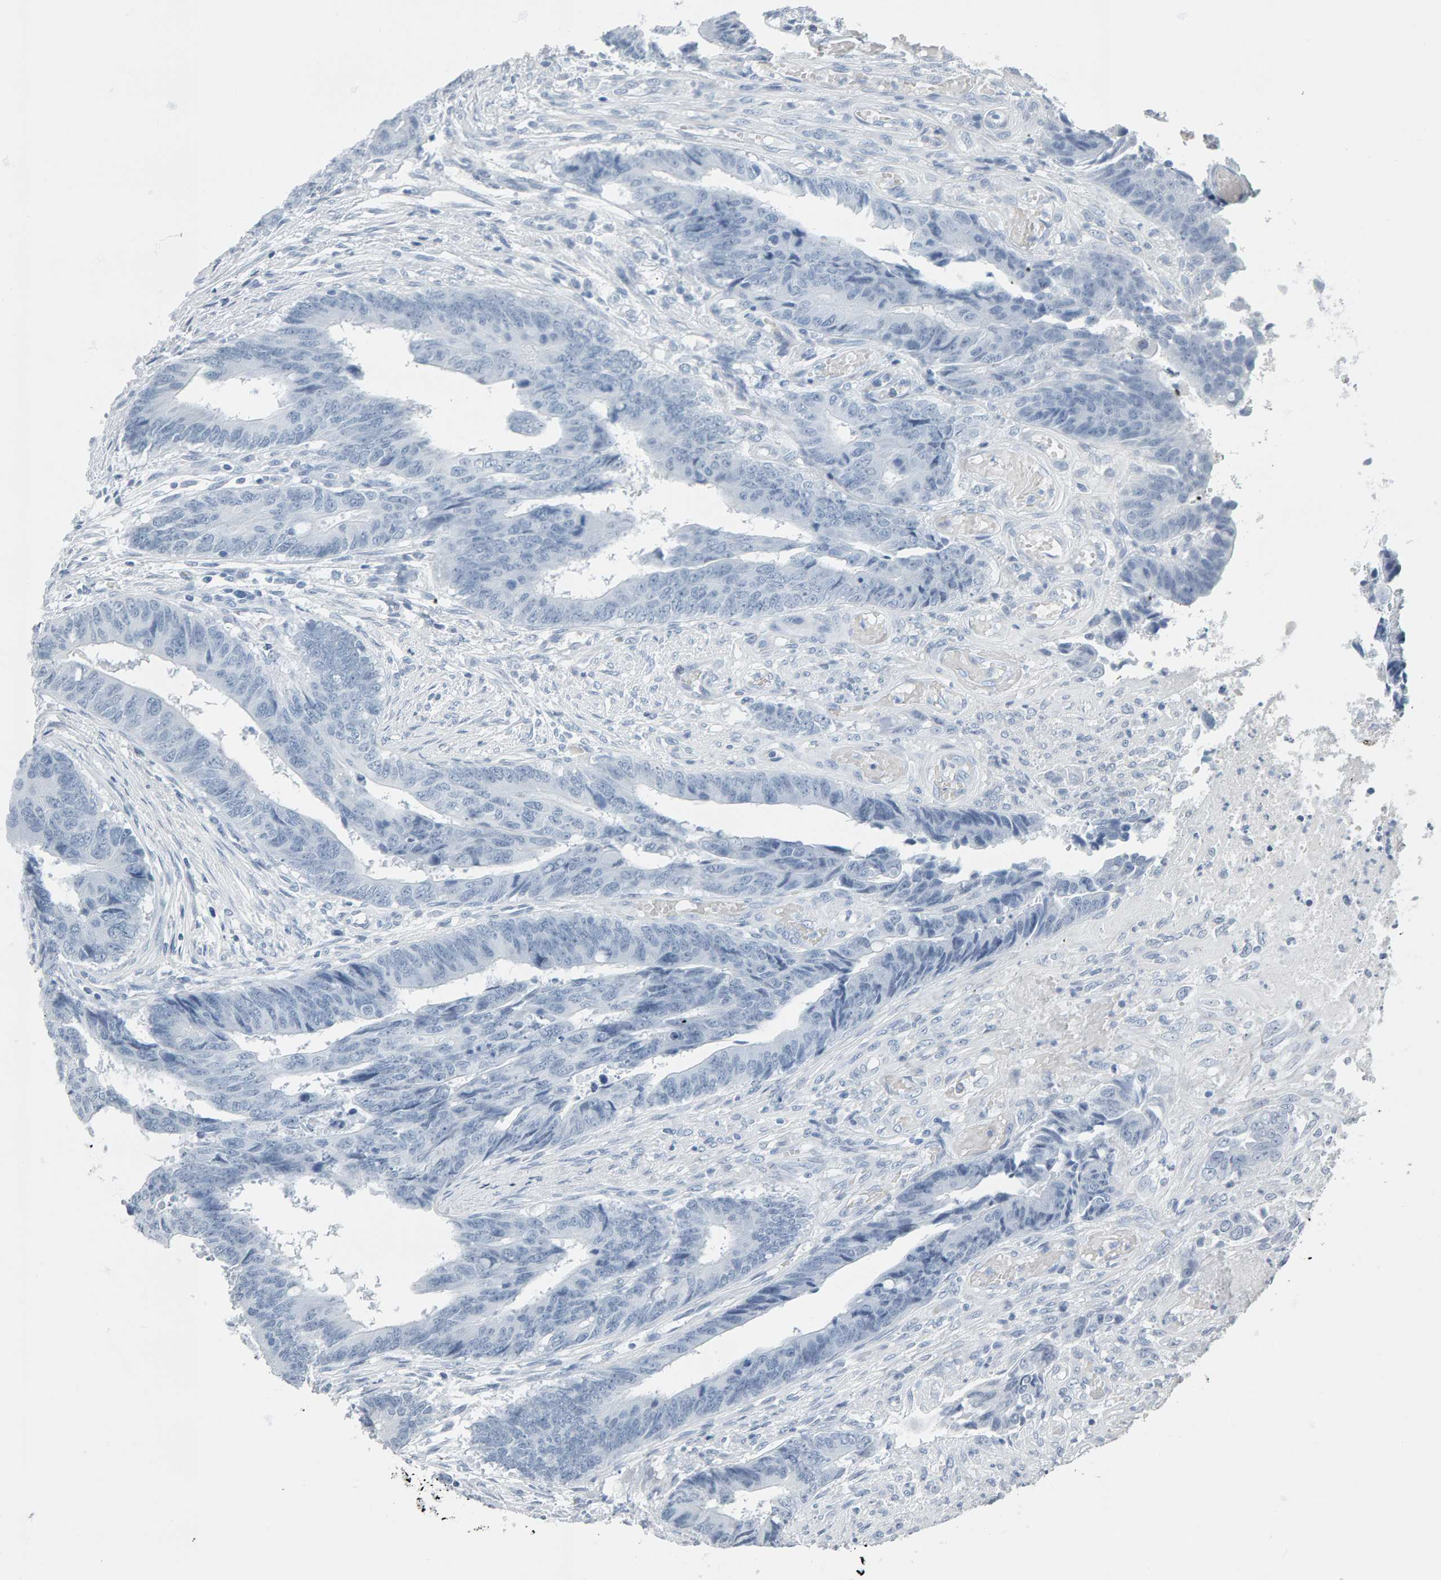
{"staining": {"intensity": "negative", "quantity": "none", "location": "none"}, "tissue": "colorectal cancer", "cell_type": "Tumor cells", "image_type": "cancer", "snomed": [{"axis": "morphology", "description": "Adenocarcinoma, NOS"}, {"axis": "topography", "description": "Rectum"}], "caption": "Colorectal adenocarcinoma was stained to show a protein in brown. There is no significant positivity in tumor cells.", "gene": "SPACA3", "patient": {"sex": "male", "age": 84}}